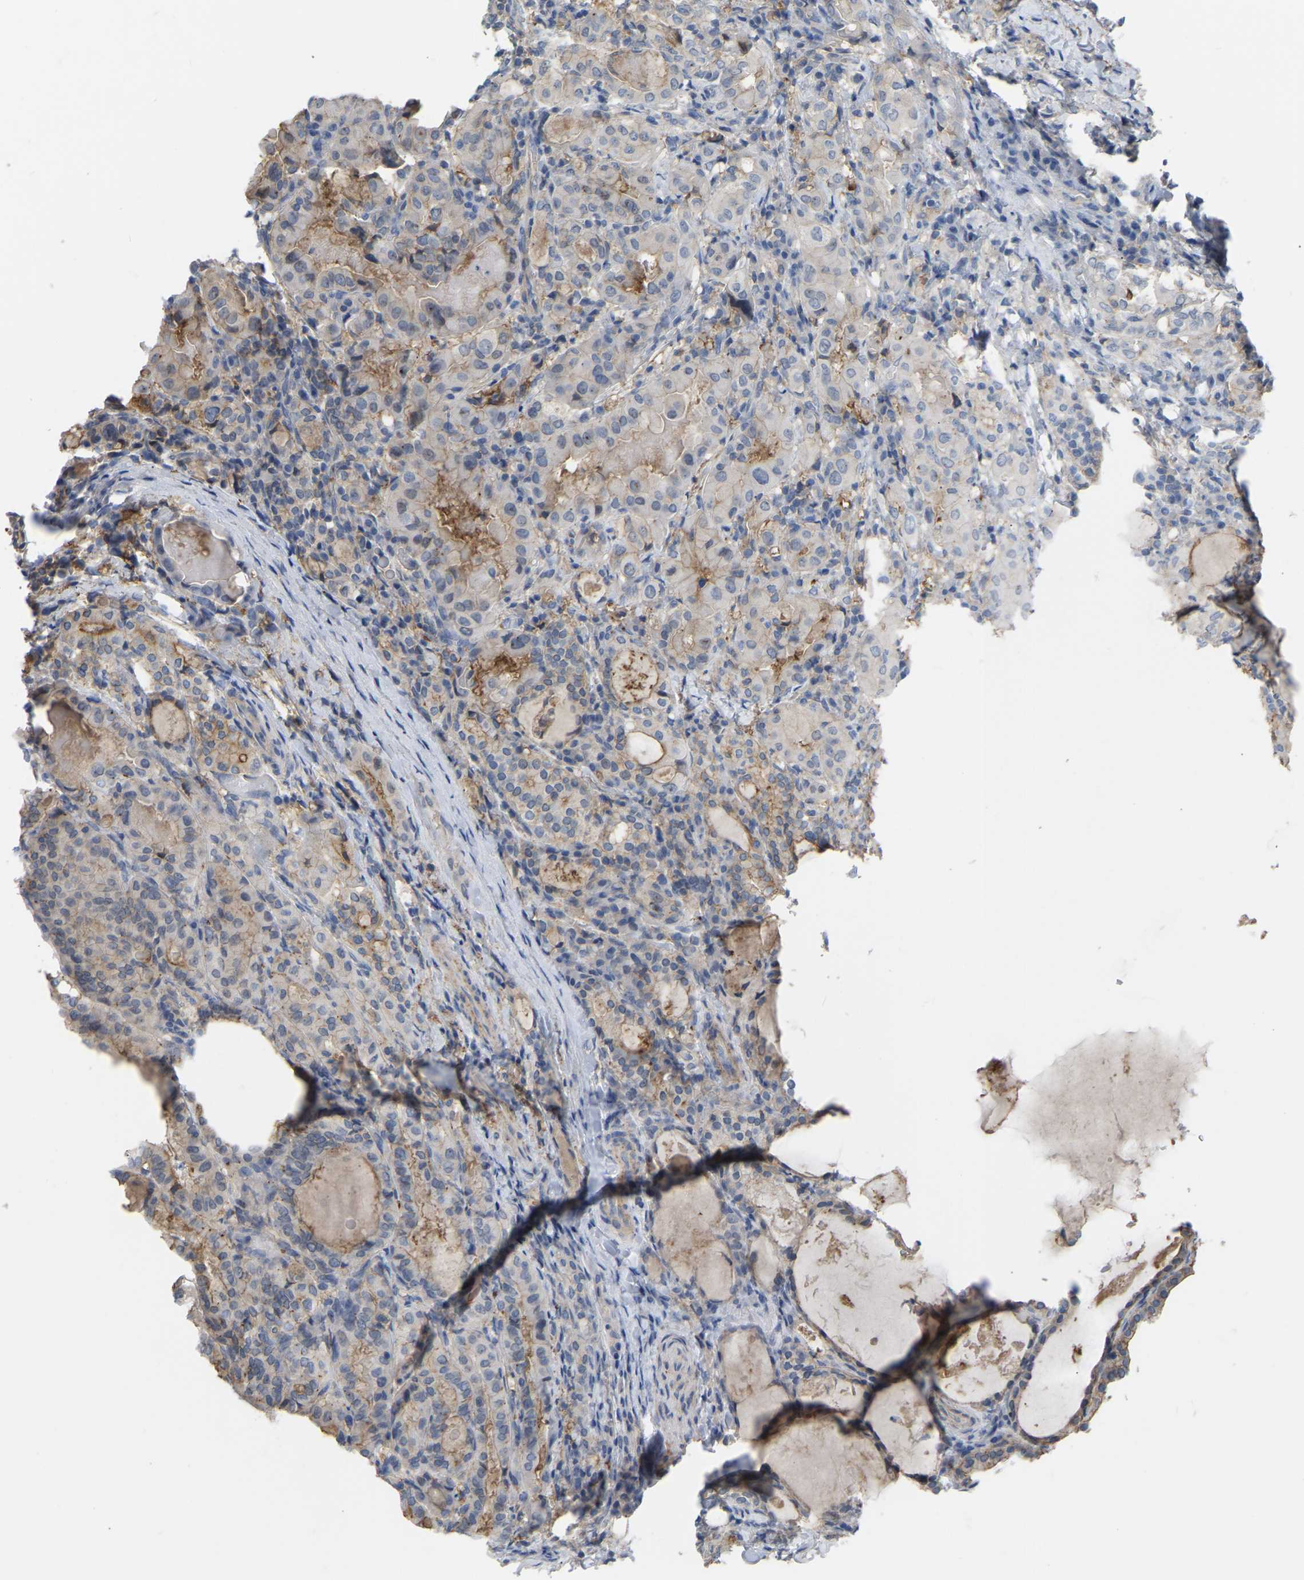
{"staining": {"intensity": "moderate", "quantity": "<25%", "location": "cytoplasmic/membranous"}, "tissue": "thyroid cancer", "cell_type": "Tumor cells", "image_type": "cancer", "snomed": [{"axis": "morphology", "description": "Papillary adenocarcinoma, NOS"}, {"axis": "topography", "description": "Thyroid gland"}], "caption": "Moderate cytoplasmic/membranous protein staining is appreciated in approximately <25% of tumor cells in thyroid cancer (papillary adenocarcinoma).", "gene": "ZNF449", "patient": {"sex": "female", "age": 42}}